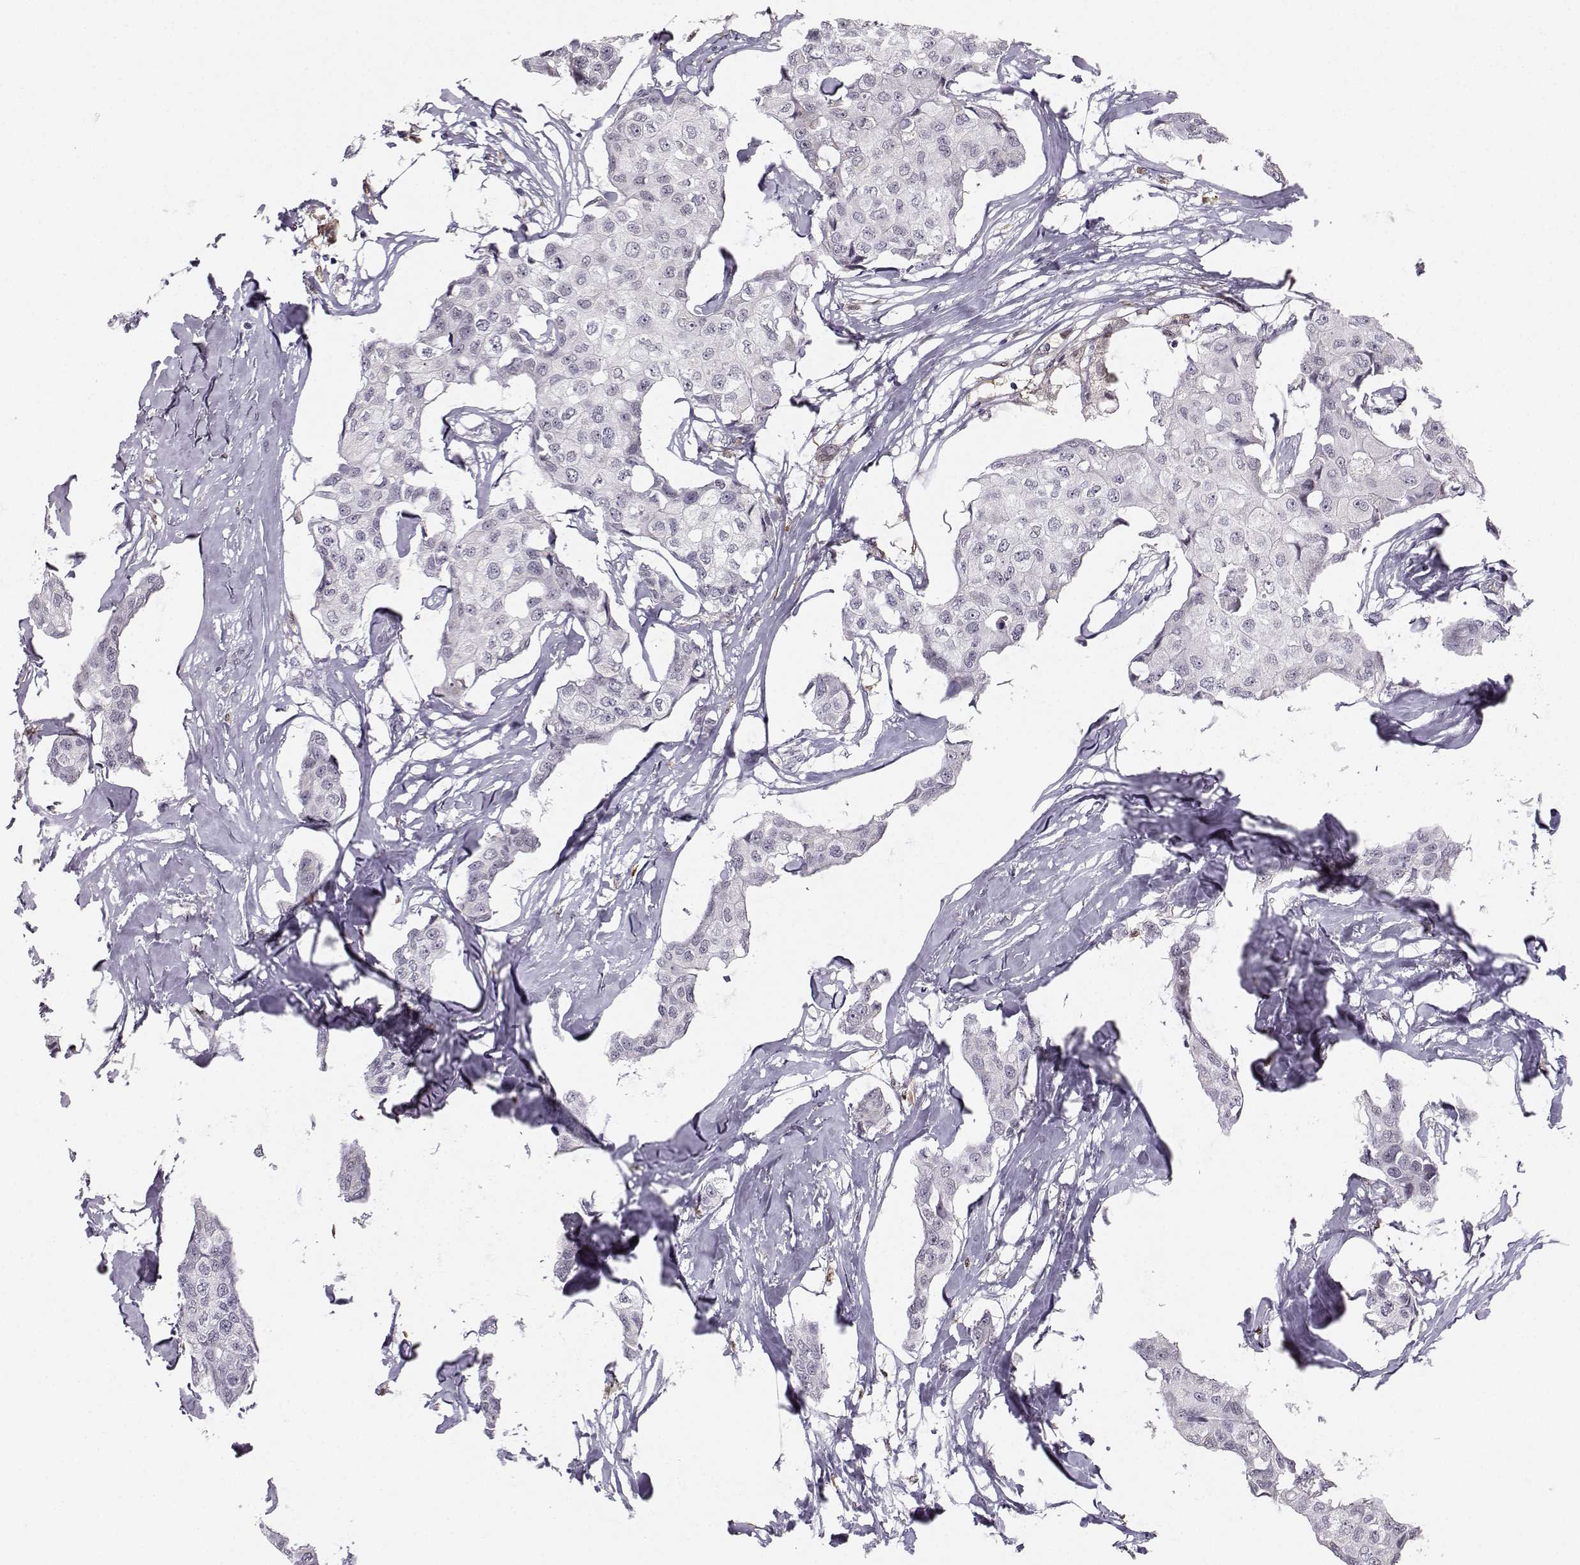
{"staining": {"intensity": "negative", "quantity": "none", "location": "none"}, "tissue": "breast cancer", "cell_type": "Tumor cells", "image_type": "cancer", "snomed": [{"axis": "morphology", "description": "Duct carcinoma"}, {"axis": "topography", "description": "Breast"}], "caption": "DAB immunohistochemical staining of human intraductal carcinoma (breast) shows no significant staining in tumor cells. (DAB IHC, high magnification).", "gene": "HTR7", "patient": {"sex": "female", "age": 80}}